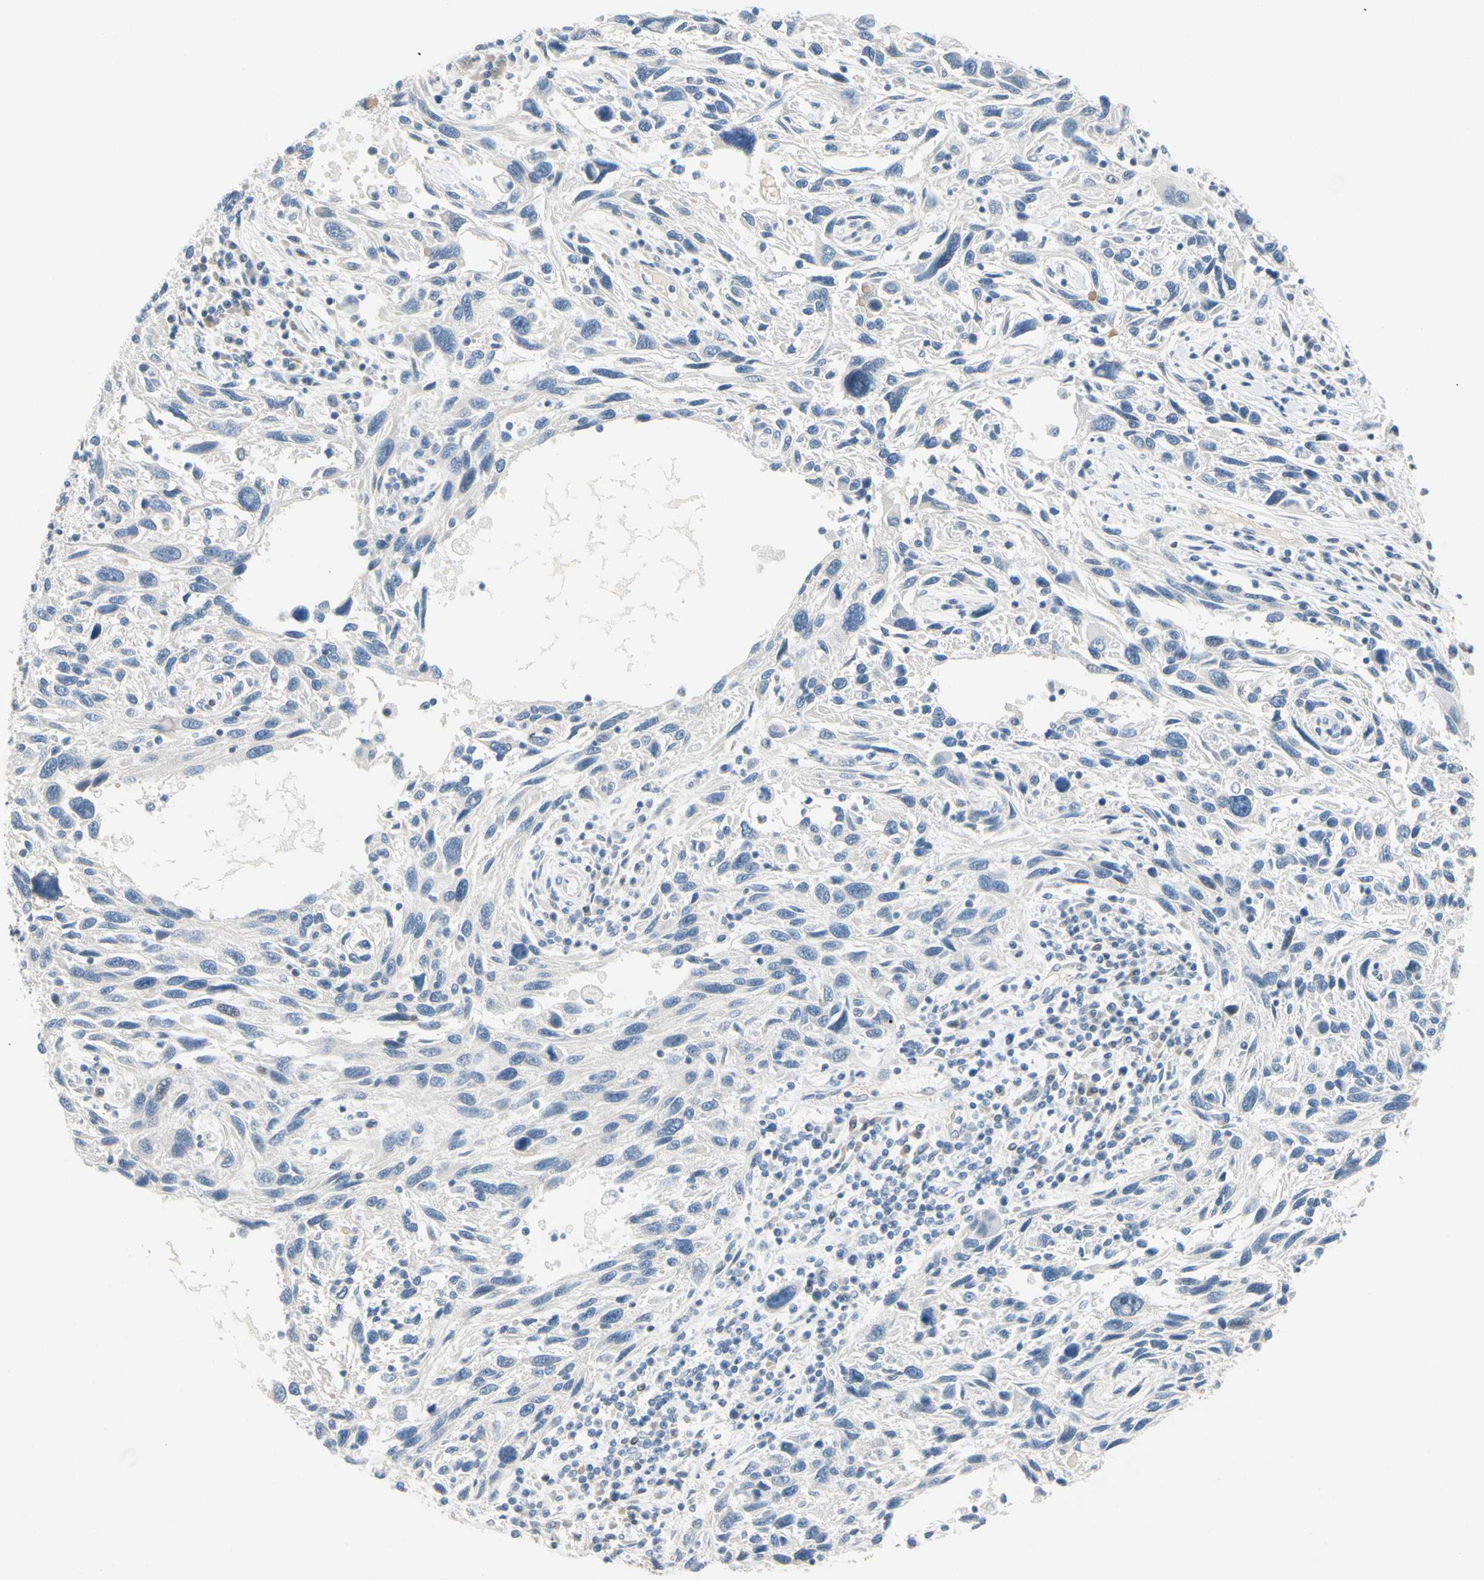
{"staining": {"intensity": "negative", "quantity": "none", "location": "none"}, "tissue": "melanoma", "cell_type": "Tumor cells", "image_type": "cancer", "snomed": [{"axis": "morphology", "description": "Malignant melanoma, NOS"}, {"axis": "topography", "description": "Skin"}], "caption": "Immunohistochemical staining of human melanoma reveals no significant positivity in tumor cells. Brightfield microscopy of IHC stained with DAB (brown) and hematoxylin (blue), captured at high magnification.", "gene": "ZNF132", "patient": {"sex": "male", "age": 53}}